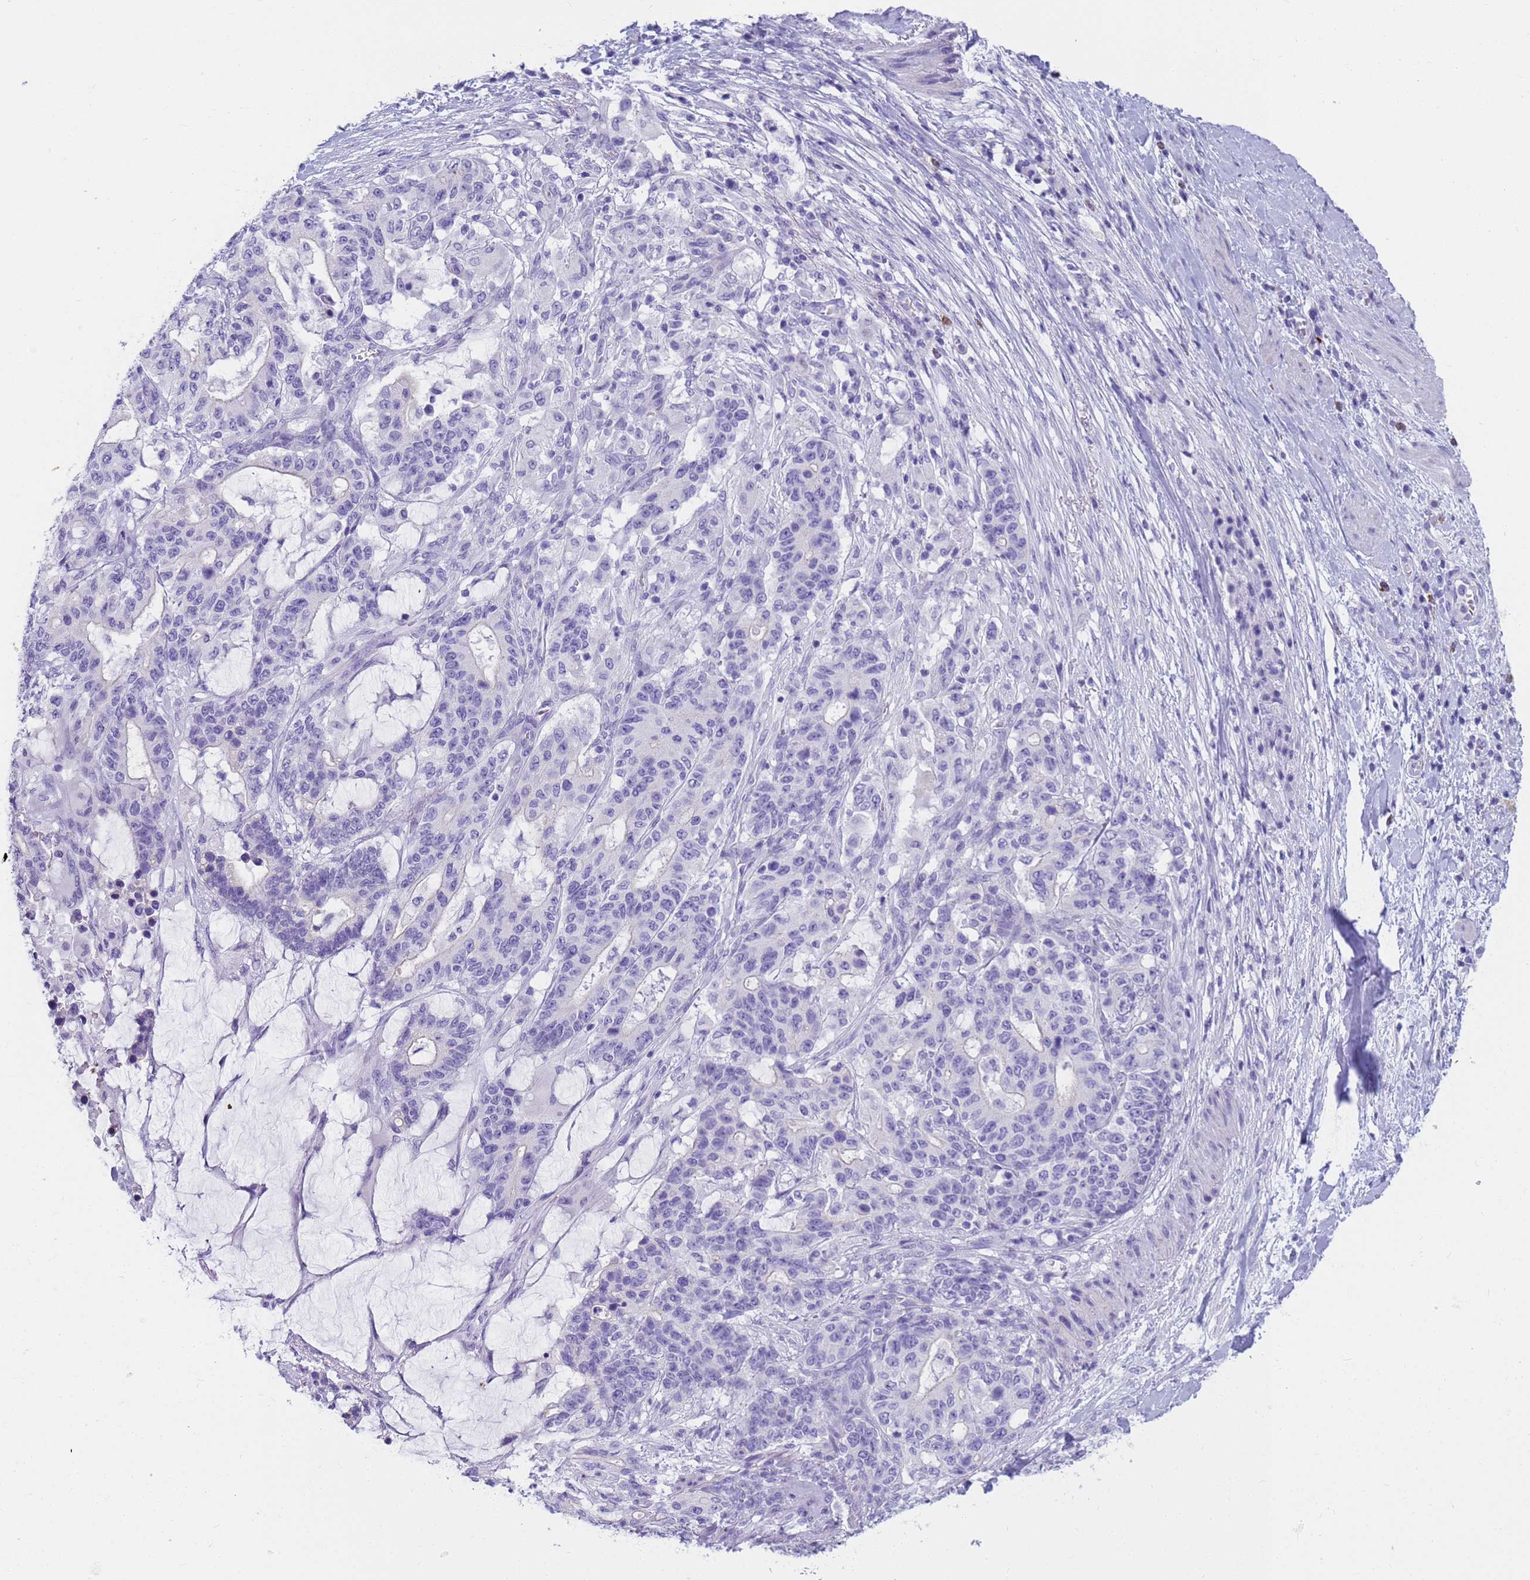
{"staining": {"intensity": "negative", "quantity": "none", "location": "none"}, "tissue": "stomach cancer", "cell_type": "Tumor cells", "image_type": "cancer", "snomed": [{"axis": "morphology", "description": "Normal tissue, NOS"}, {"axis": "morphology", "description": "Adenocarcinoma, NOS"}, {"axis": "topography", "description": "Stomach"}], "caption": "Histopathology image shows no protein positivity in tumor cells of stomach cancer (adenocarcinoma) tissue. Brightfield microscopy of immunohistochemistry (IHC) stained with DAB (3,3'-diaminobenzidine) (brown) and hematoxylin (blue), captured at high magnification.", "gene": "RNASE2", "patient": {"sex": "female", "age": 64}}